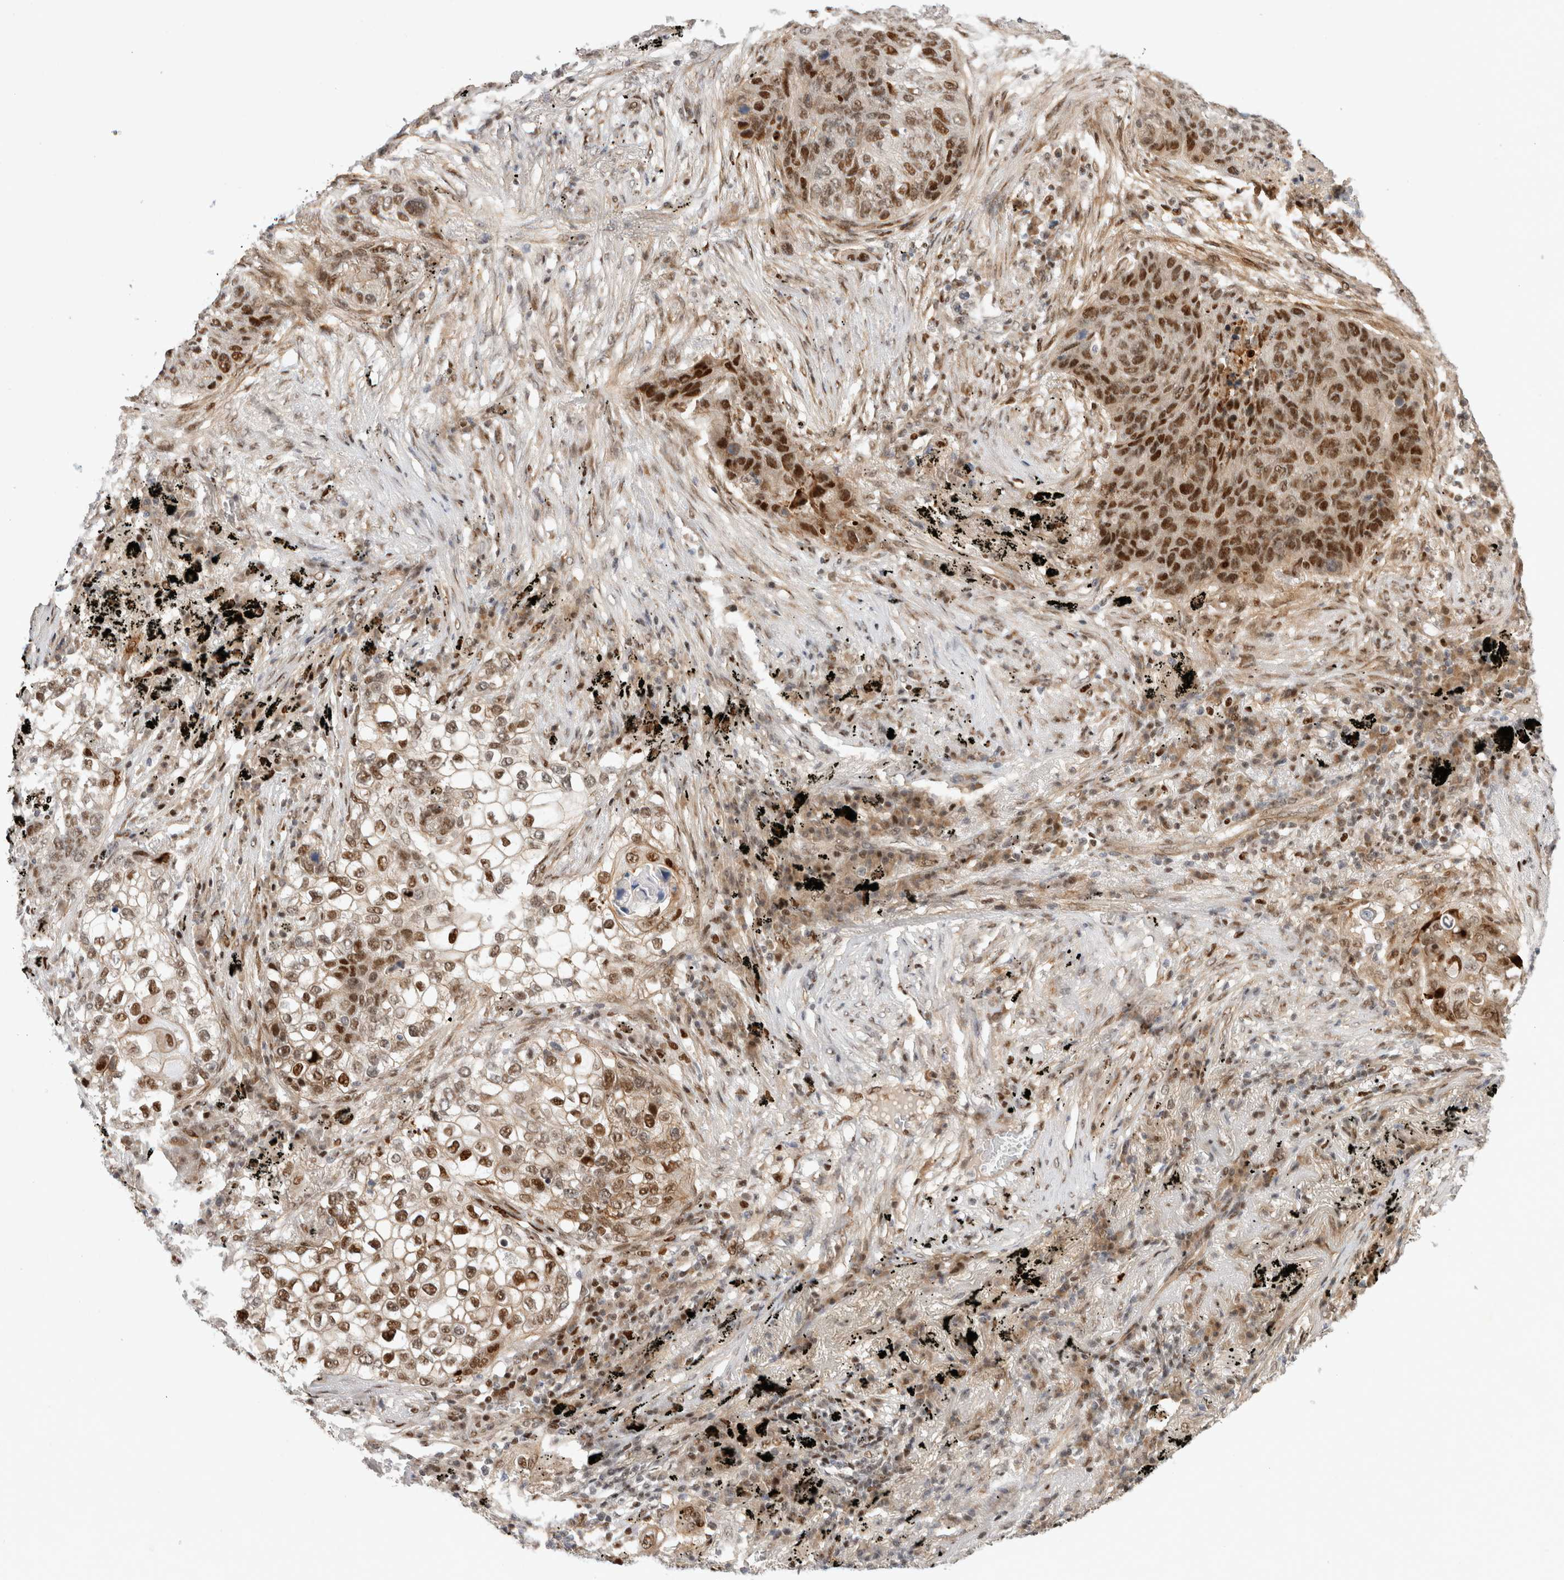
{"staining": {"intensity": "moderate", "quantity": ">75%", "location": "nuclear"}, "tissue": "lung cancer", "cell_type": "Tumor cells", "image_type": "cancer", "snomed": [{"axis": "morphology", "description": "Squamous cell carcinoma, NOS"}, {"axis": "topography", "description": "Lung"}], "caption": "There is medium levels of moderate nuclear expression in tumor cells of lung squamous cell carcinoma, as demonstrated by immunohistochemical staining (brown color).", "gene": "TCF4", "patient": {"sex": "female", "age": 63}}